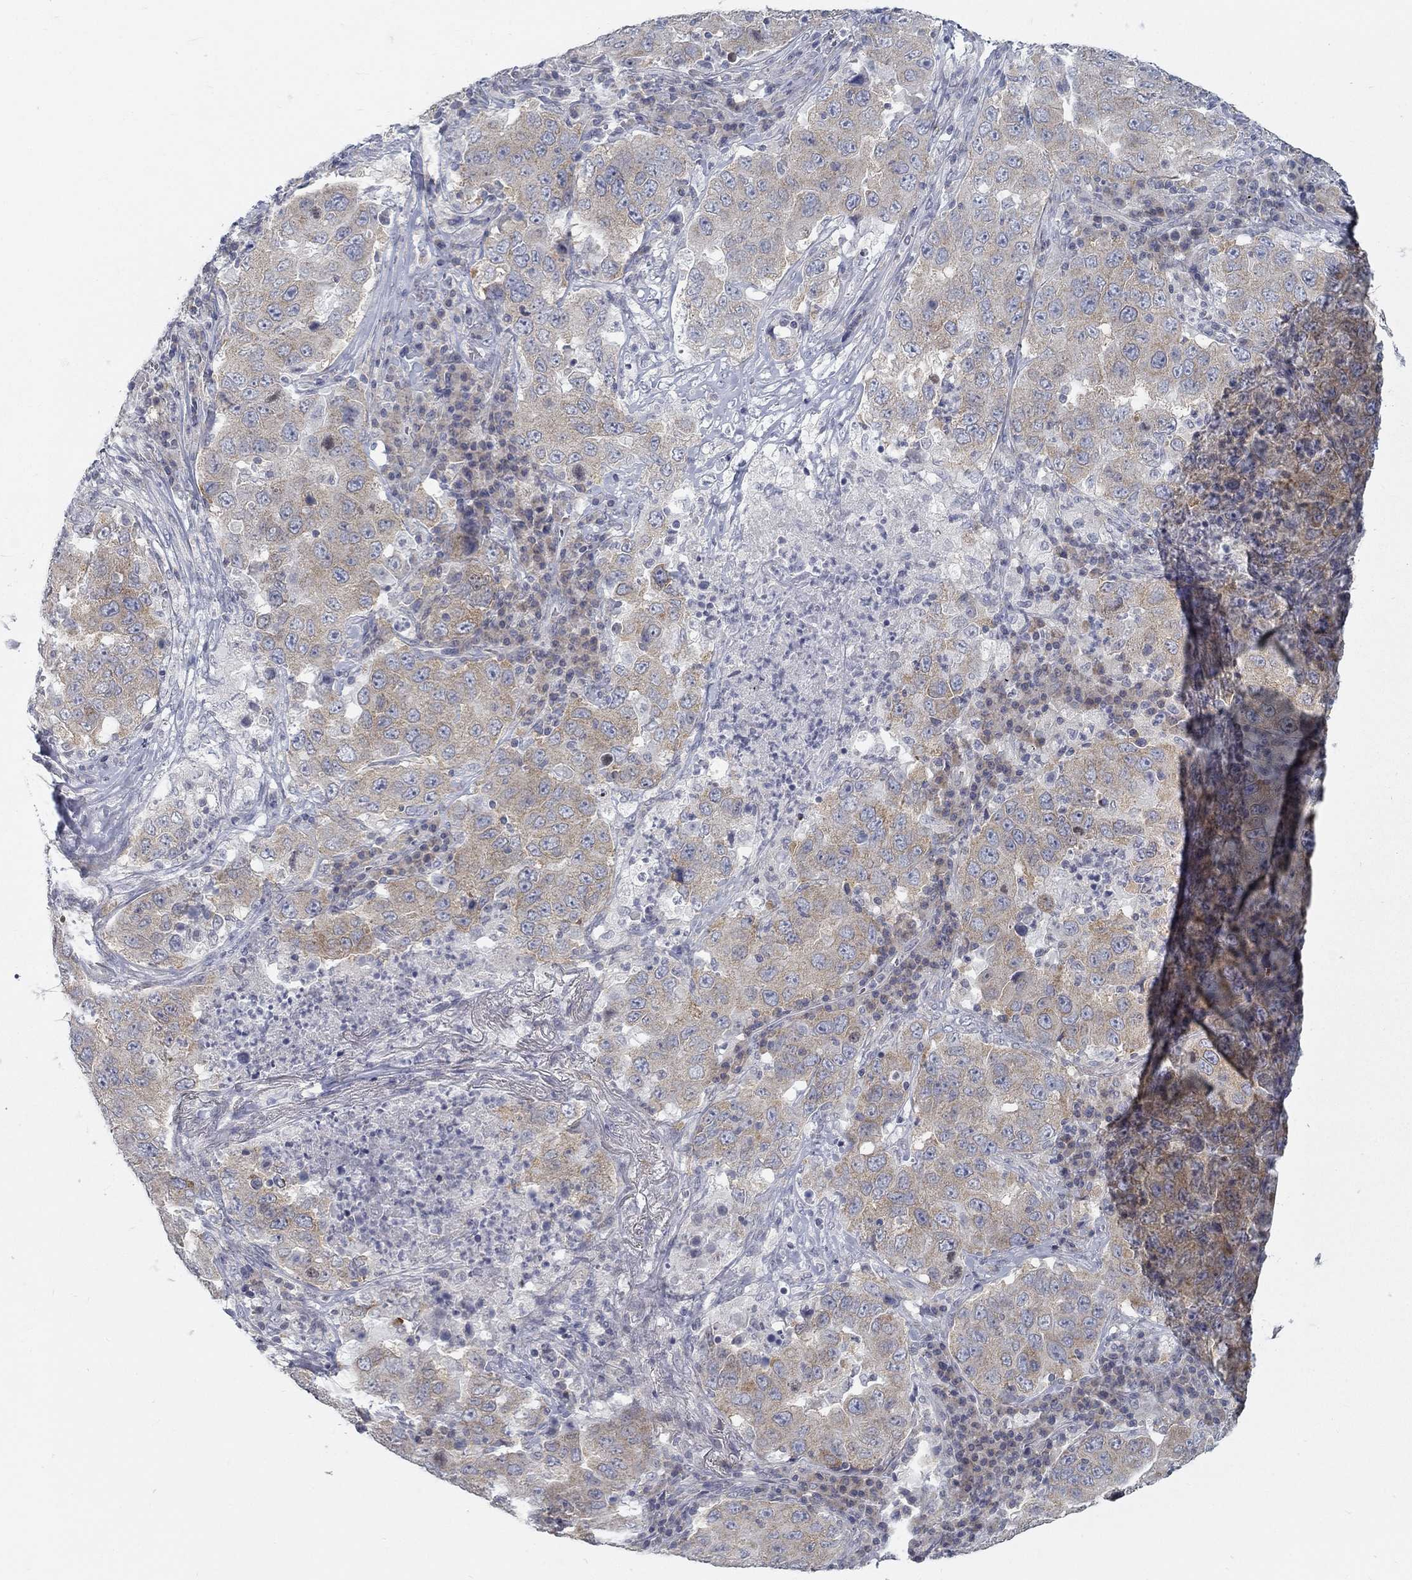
{"staining": {"intensity": "moderate", "quantity": "<25%", "location": "cytoplasmic/membranous"}, "tissue": "lung cancer", "cell_type": "Tumor cells", "image_type": "cancer", "snomed": [{"axis": "morphology", "description": "Adenocarcinoma, NOS"}, {"axis": "topography", "description": "Lung"}], "caption": "Lung cancer stained for a protein shows moderate cytoplasmic/membranous positivity in tumor cells. The protein is stained brown, and the nuclei are stained in blue (DAB IHC with brightfield microscopy, high magnification).", "gene": "ATP1A3", "patient": {"sex": "male", "age": 73}}